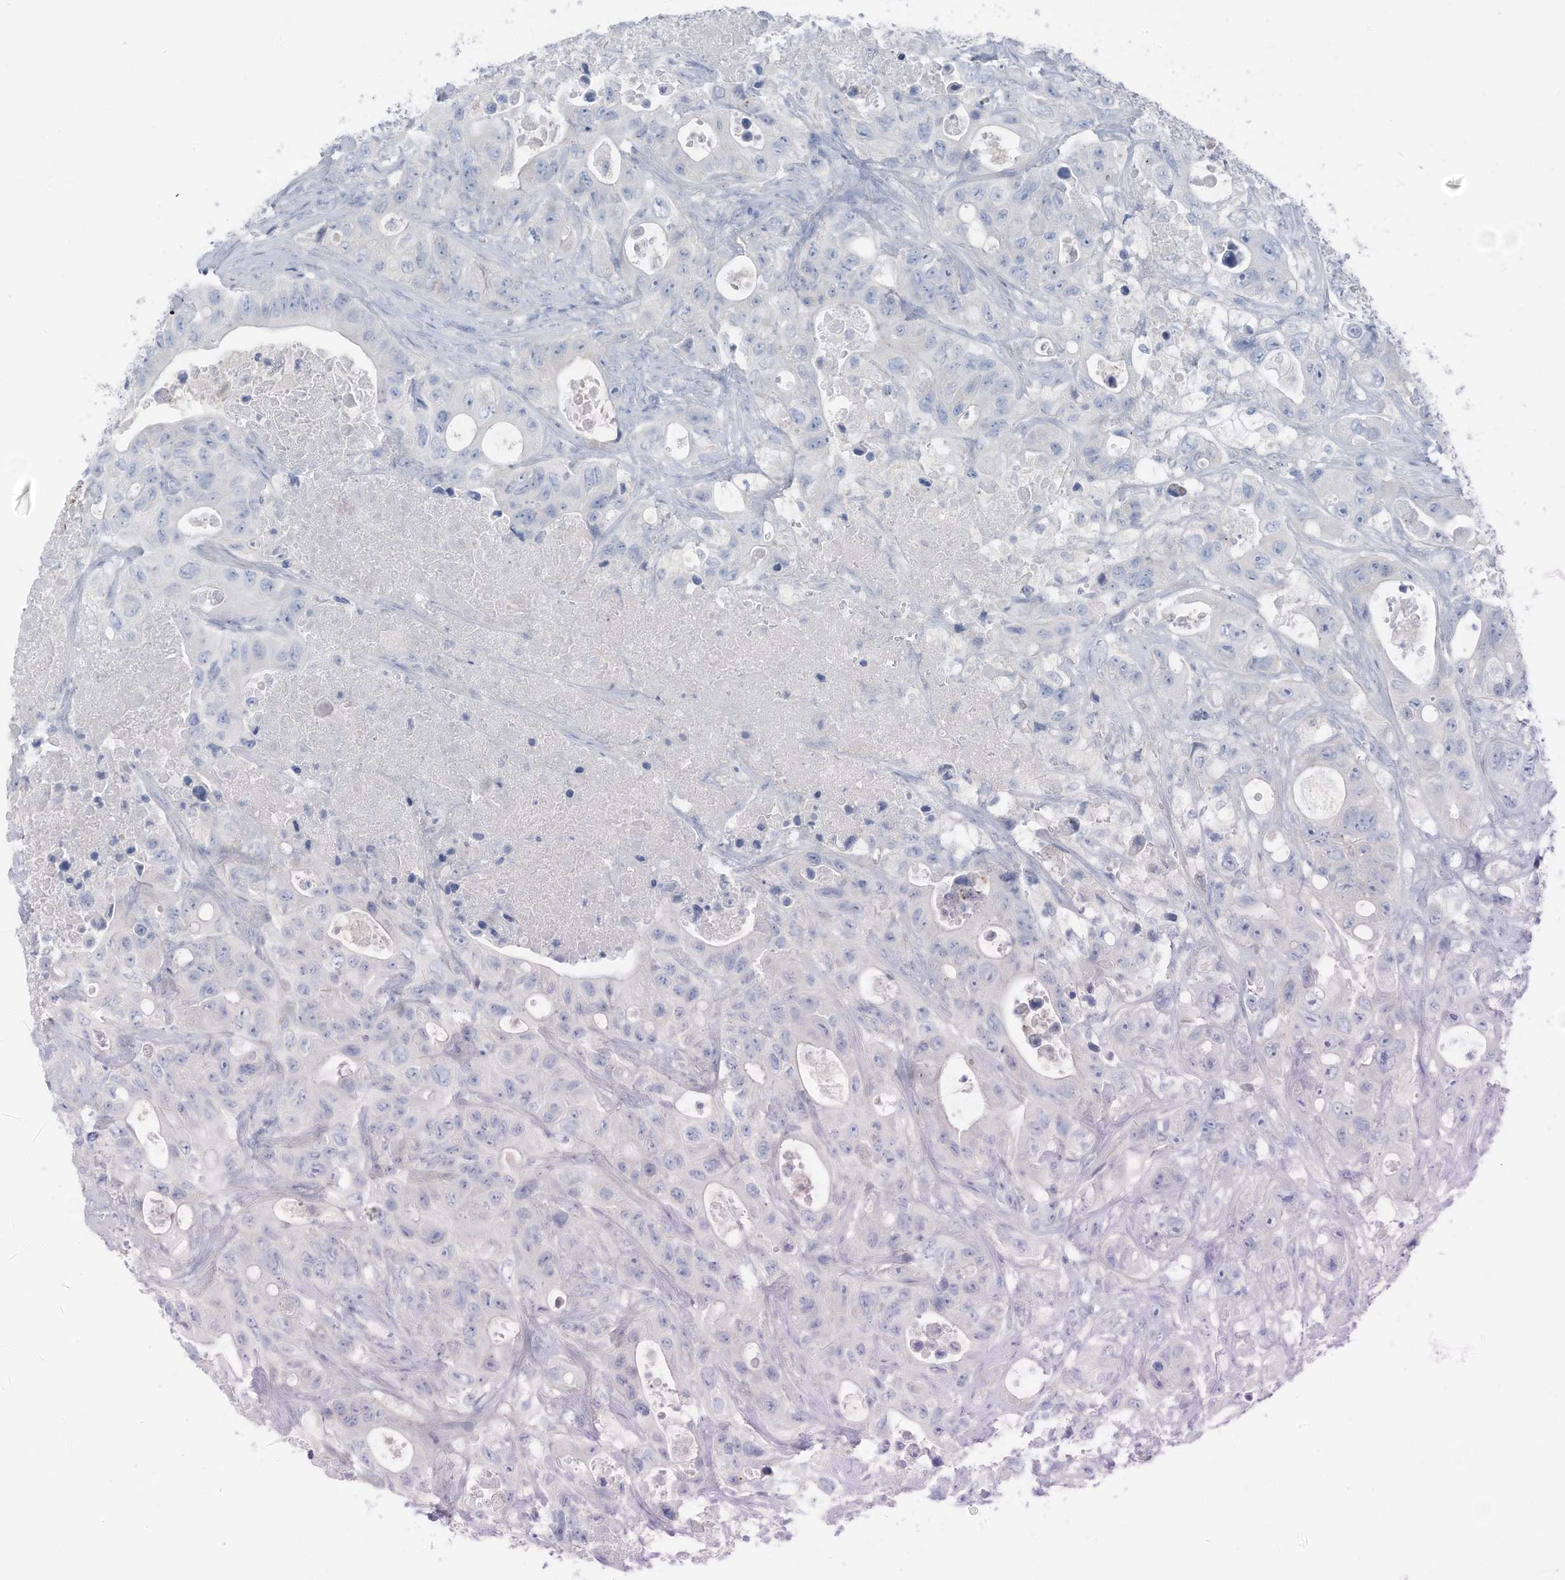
{"staining": {"intensity": "negative", "quantity": "none", "location": "none"}, "tissue": "colorectal cancer", "cell_type": "Tumor cells", "image_type": "cancer", "snomed": [{"axis": "morphology", "description": "Adenocarcinoma, NOS"}, {"axis": "topography", "description": "Colon"}], "caption": "The histopathology image exhibits no significant staining in tumor cells of adenocarcinoma (colorectal).", "gene": "SLC25A43", "patient": {"sex": "female", "age": 46}}